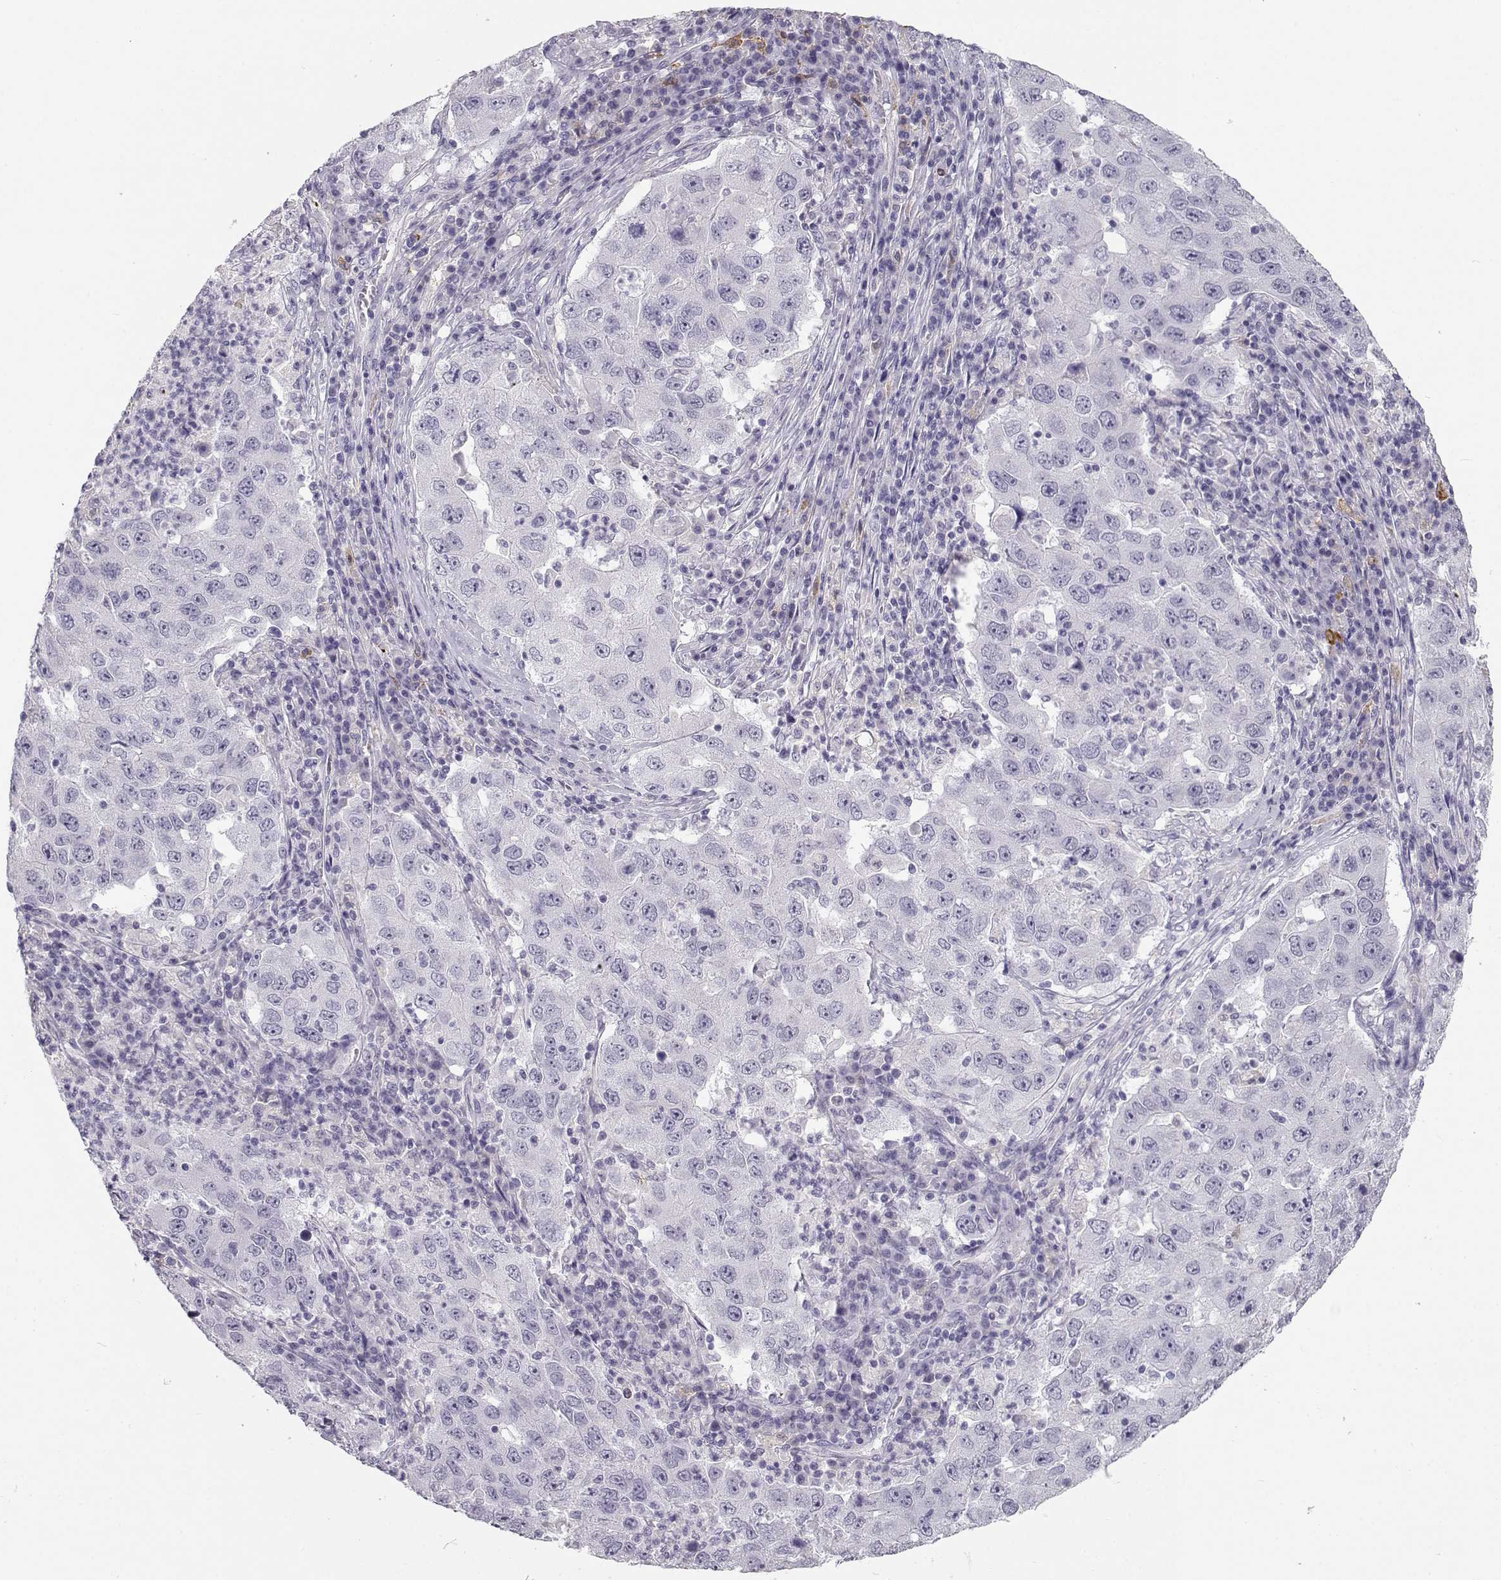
{"staining": {"intensity": "negative", "quantity": "none", "location": "none"}, "tissue": "lung cancer", "cell_type": "Tumor cells", "image_type": "cancer", "snomed": [{"axis": "morphology", "description": "Adenocarcinoma, NOS"}, {"axis": "topography", "description": "Lung"}], "caption": "Lung adenocarcinoma stained for a protein using IHC shows no staining tumor cells.", "gene": "NUTM1", "patient": {"sex": "male", "age": 73}}